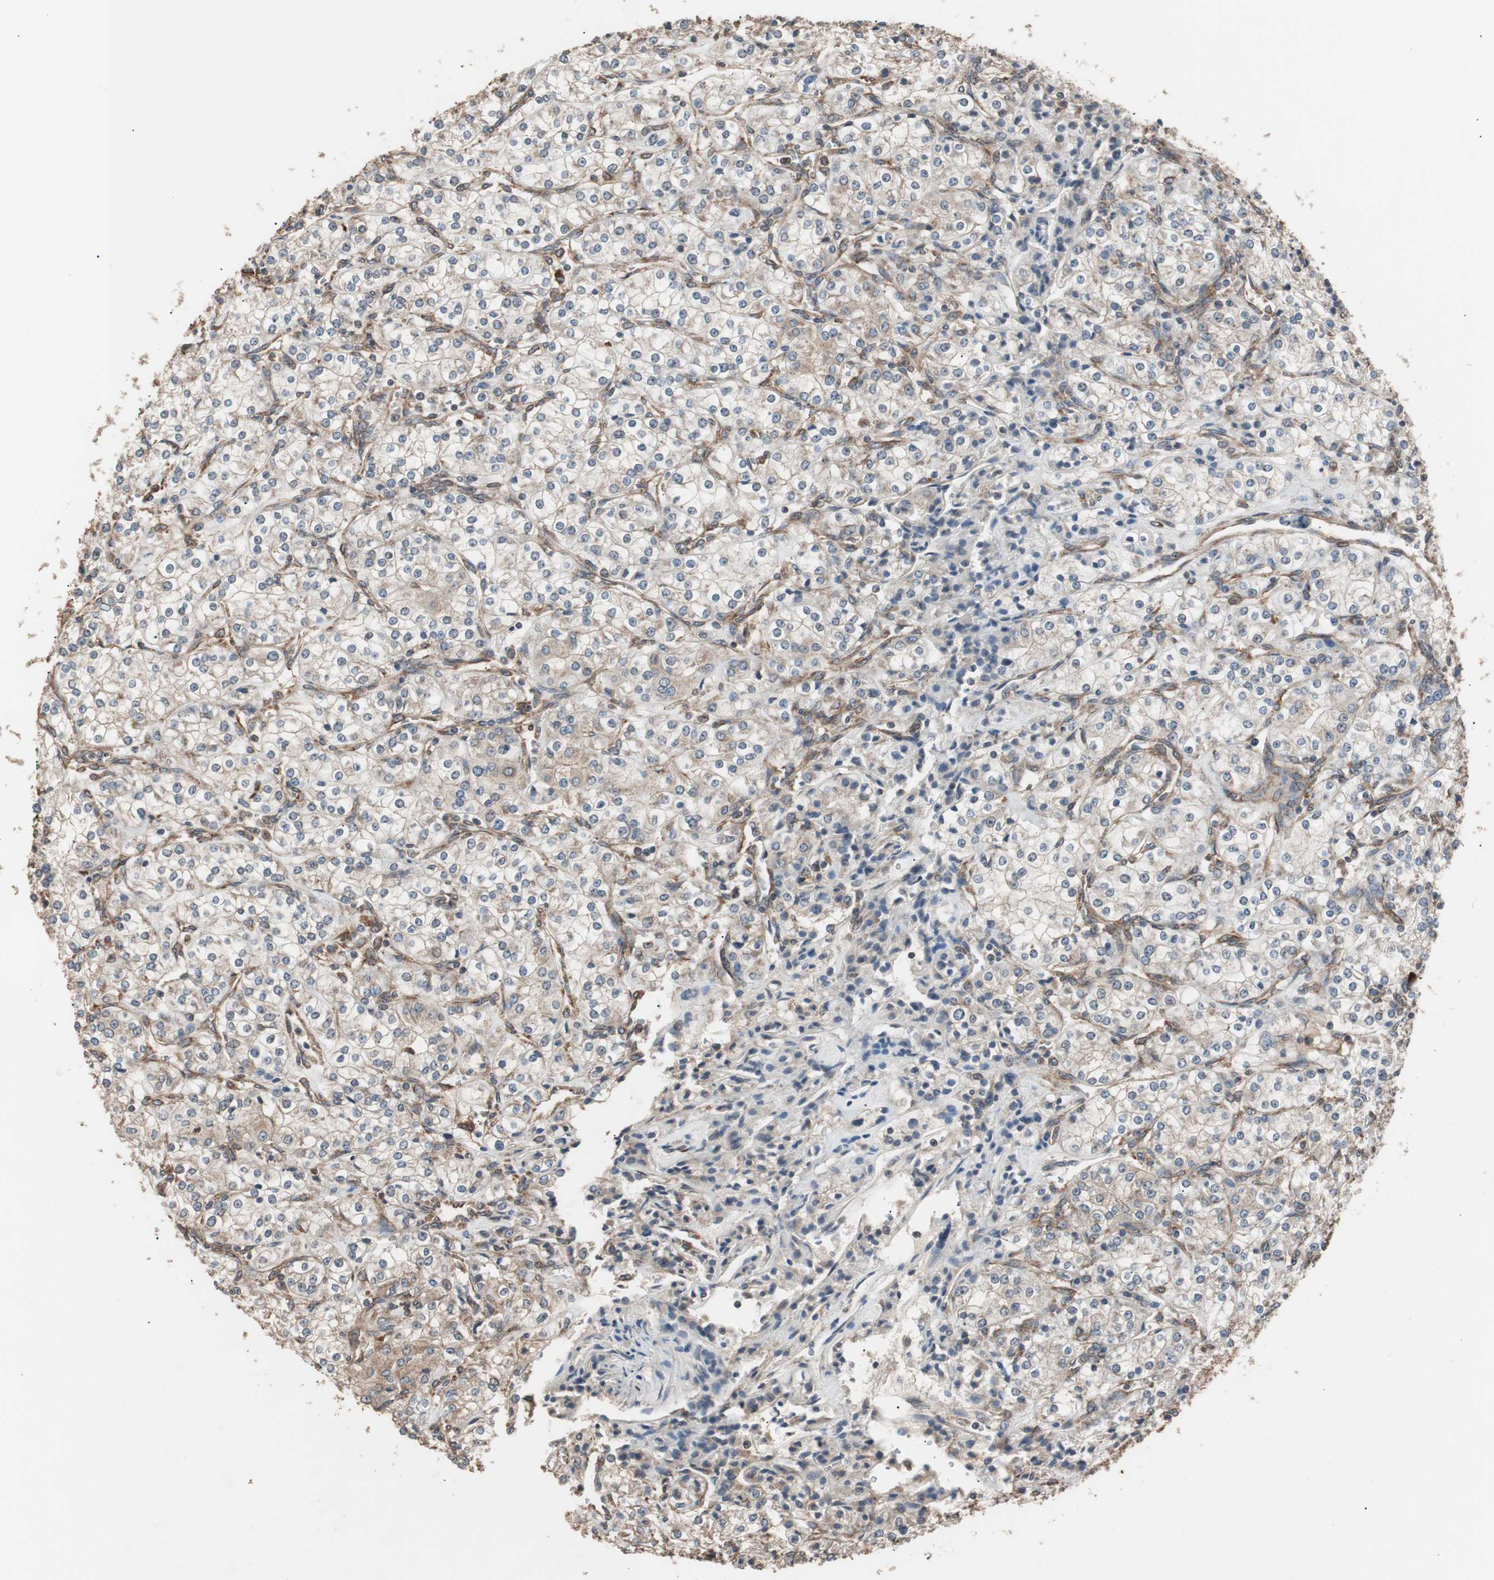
{"staining": {"intensity": "weak", "quantity": "25%-75%", "location": "cytoplasmic/membranous"}, "tissue": "renal cancer", "cell_type": "Tumor cells", "image_type": "cancer", "snomed": [{"axis": "morphology", "description": "Adenocarcinoma, NOS"}, {"axis": "topography", "description": "Kidney"}], "caption": "Adenocarcinoma (renal) stained for a protein (brown) displays weak cytoplasmic/membranous positive expression in approximately 25%-75% of tumor cells.", "gene": "LZTS1", "patient": {"sex": "male", "age": 77}}